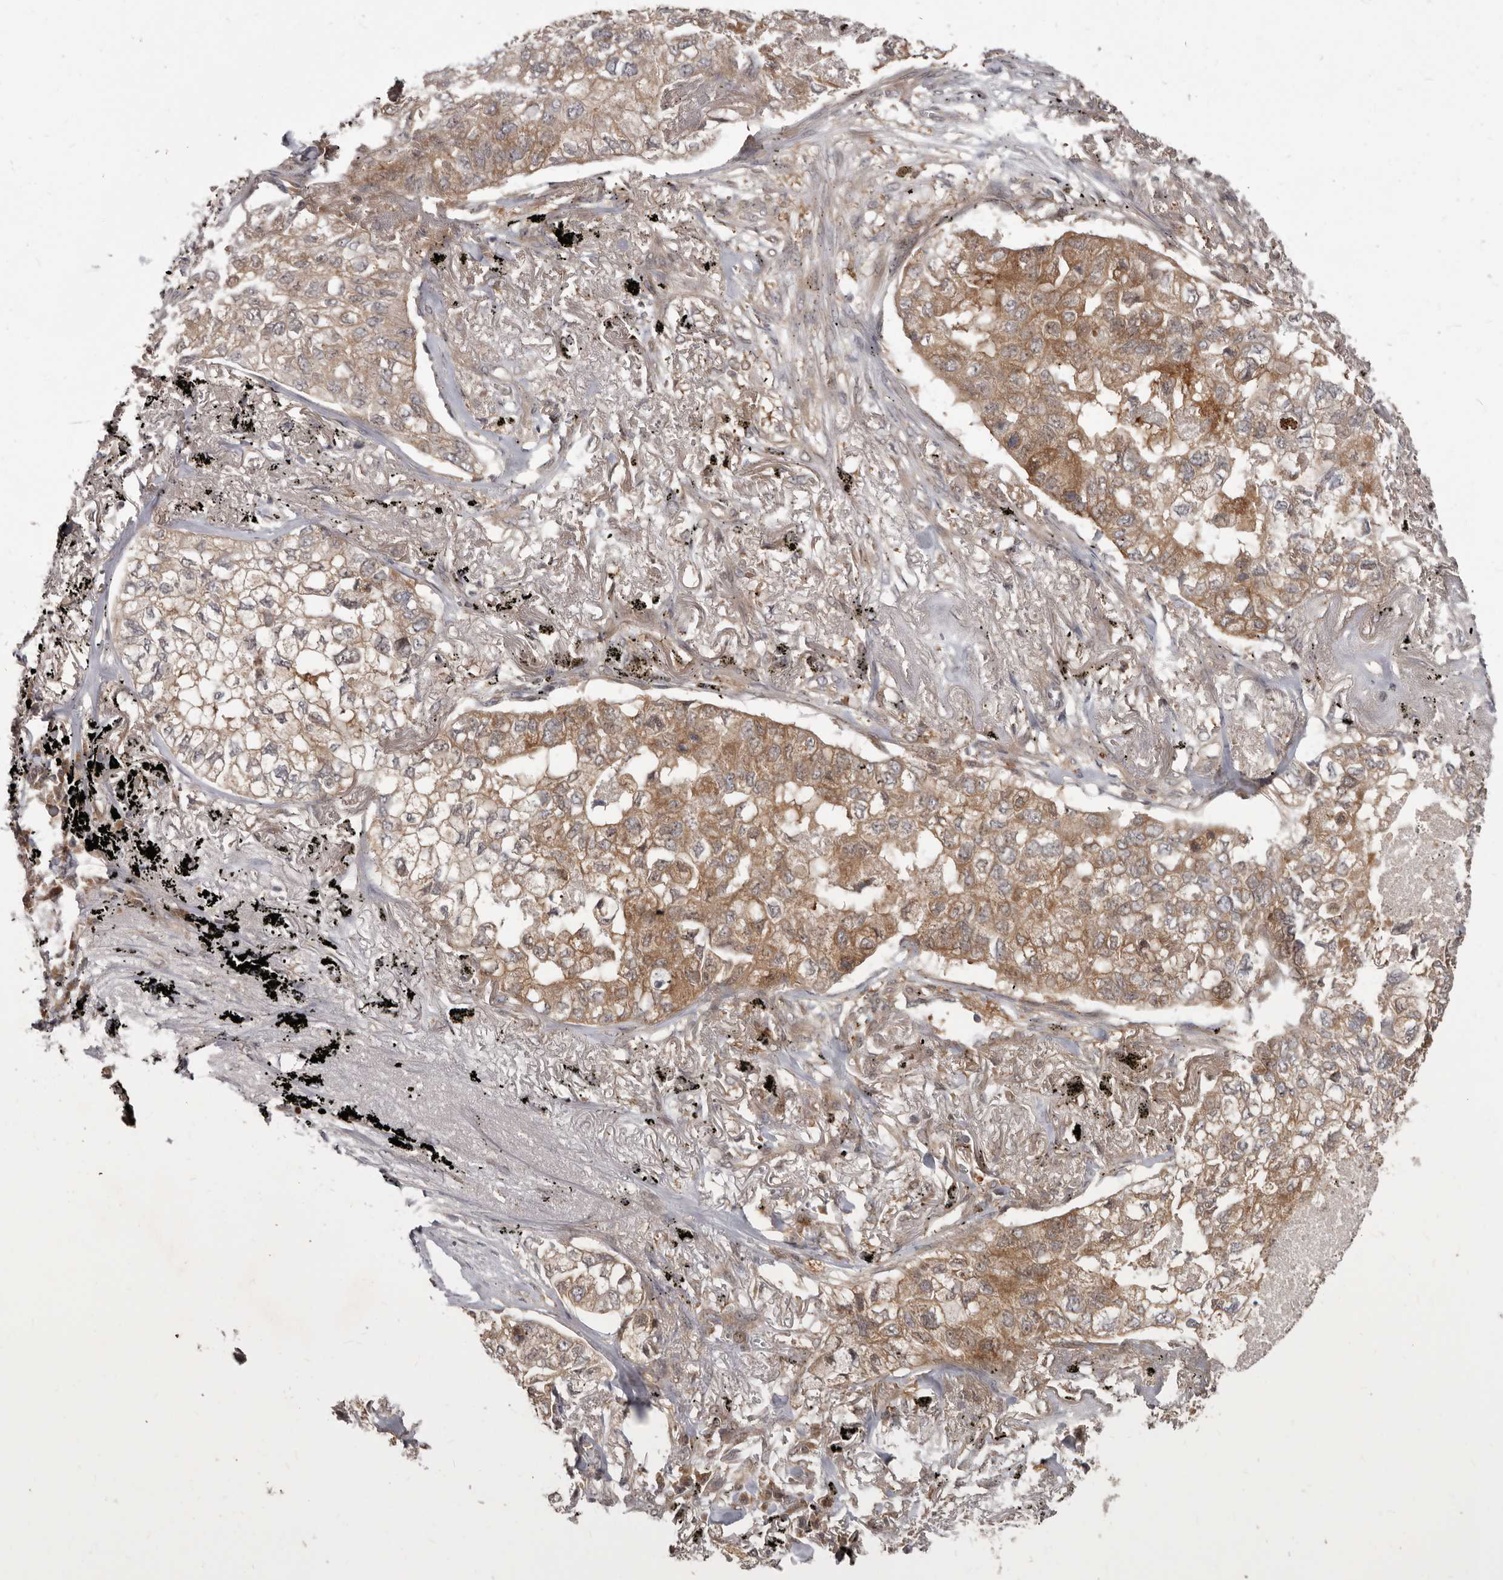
{"staining": {"intensity": "moderate", "quantity": ">75%", "location": "cytoplasmic/membranous"}, "tissue": "lung cancer", "cell_type": "Tumor cells", "image_type": "cancer", "snomed": [{"axis": "morphology", "description": "Adenocarcinoma, NOS"}, {"axis": "topography", "description": "Lung"}], "caption": "Immunohistochemical staining of human lung cancer (adenocarcinoma) demonstrates medium levels of moderate cytoplasmic/membranous staining in approximately >75% of tumor cells. (IHC, brightfield microscopy, high magnification).", "gene": "BAD", "patient": {"sex": "male", "age": 65}}